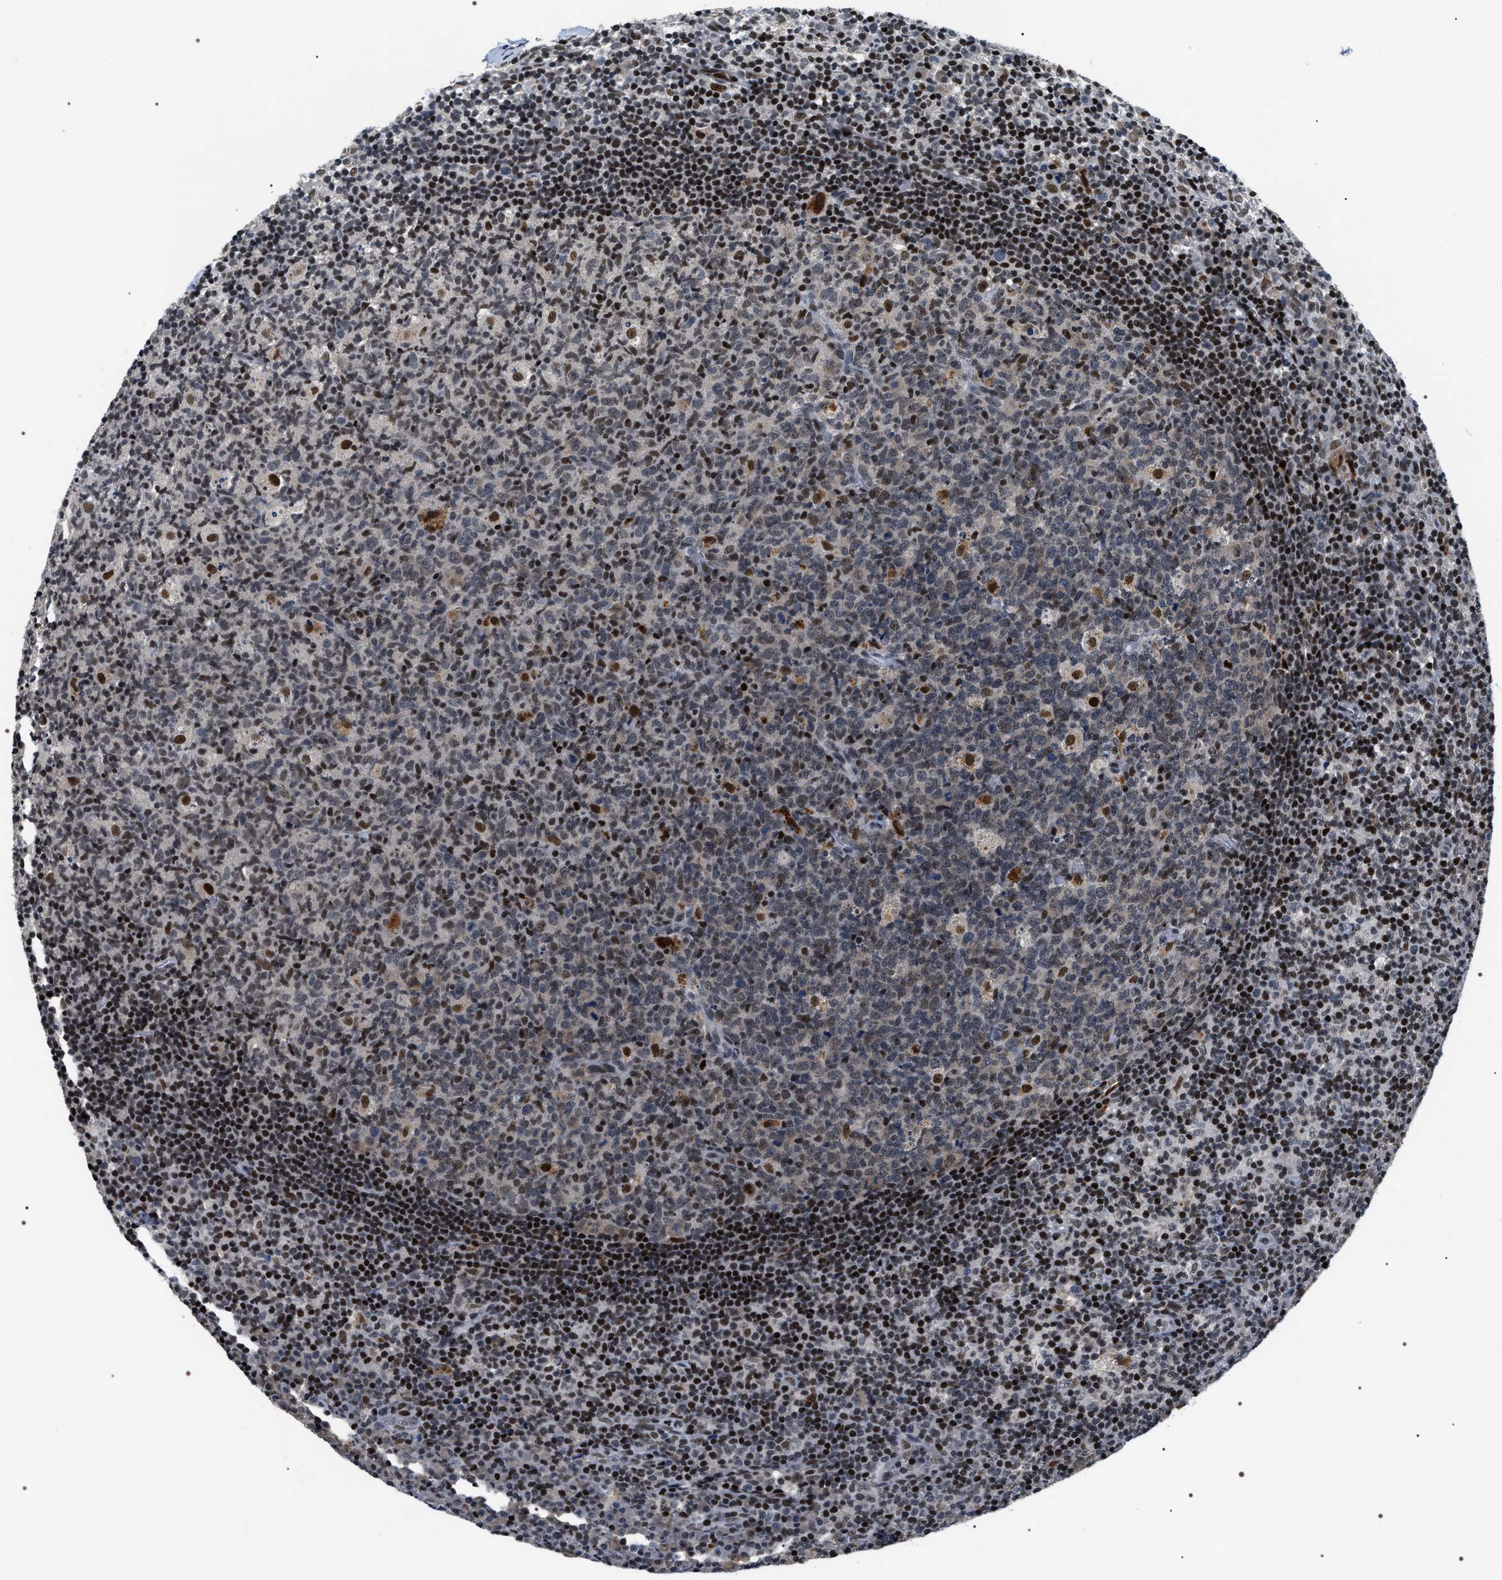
{"staining": {"intensity": "strong", "quantity": "<25%", "location": "nuclear"}, "tissue": "lymph node", "cell_type": "Germinal center cells", "image_type": "normal", "snomed": [{"axis": "morphology", "description": "Normal tissue, NOS"}, {"axis": "morphology", "description": "Inflammation, NOS"}, {"axis": "topography", "description": "Lymph node"}], "caption": "Brown immunohistochemical staining in benign lymph node reveals strong nuclear expression in approximately <25% of germinal center cells. The staining was performed using DAB (3,3'-diaminobenzidine), with brown indicating positive protein expression. Nuclei are stained blue with hematoxylin.", "gene": "C7orf25", "patient": {"sex": "male", "age": 55}}